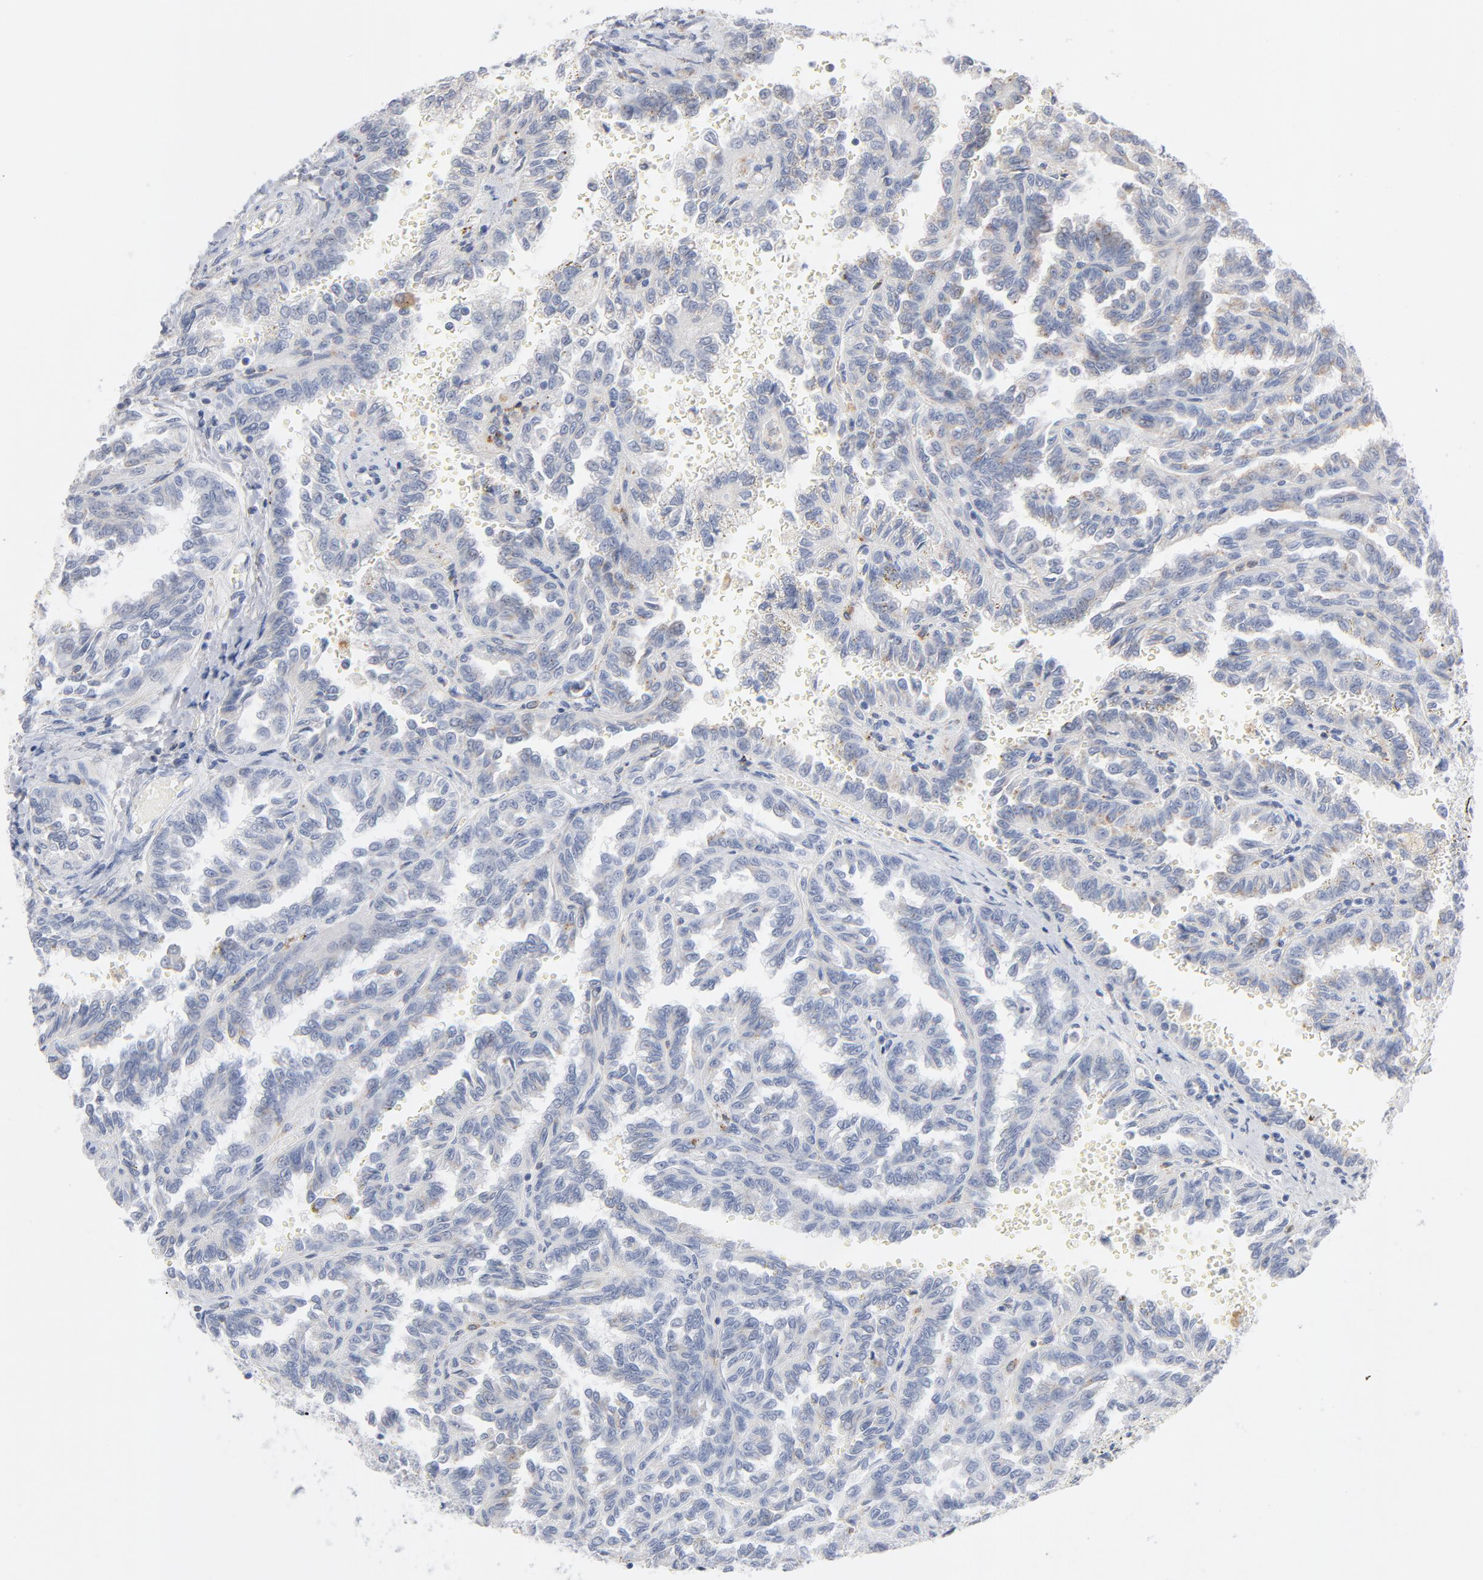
{"staining": {"intensity": "weak", "quantity": "25%-75%", "location": "cytoplasmic/membranous"}, "tissue": "renal cancer", "cell_type": "Tumor cells", "image_type": "cancer", "snomed": [{"axis": "morphology", "description": "Inflammation, NOS"}, {"axis": "morphology", "description": "Adenocarcinoma, NOS"}, {"axis": "topography", "description": "Kidney"}], "caption": "Renal cancer (adenocarcinoma) tissue reveals weak cytoplasmic/membranous positivity in about 25%-75% of tumor cells, visualized by immunohistochemistry.", "gene": "LTBP2", "patient": {"sex": "male", "age": 68}}